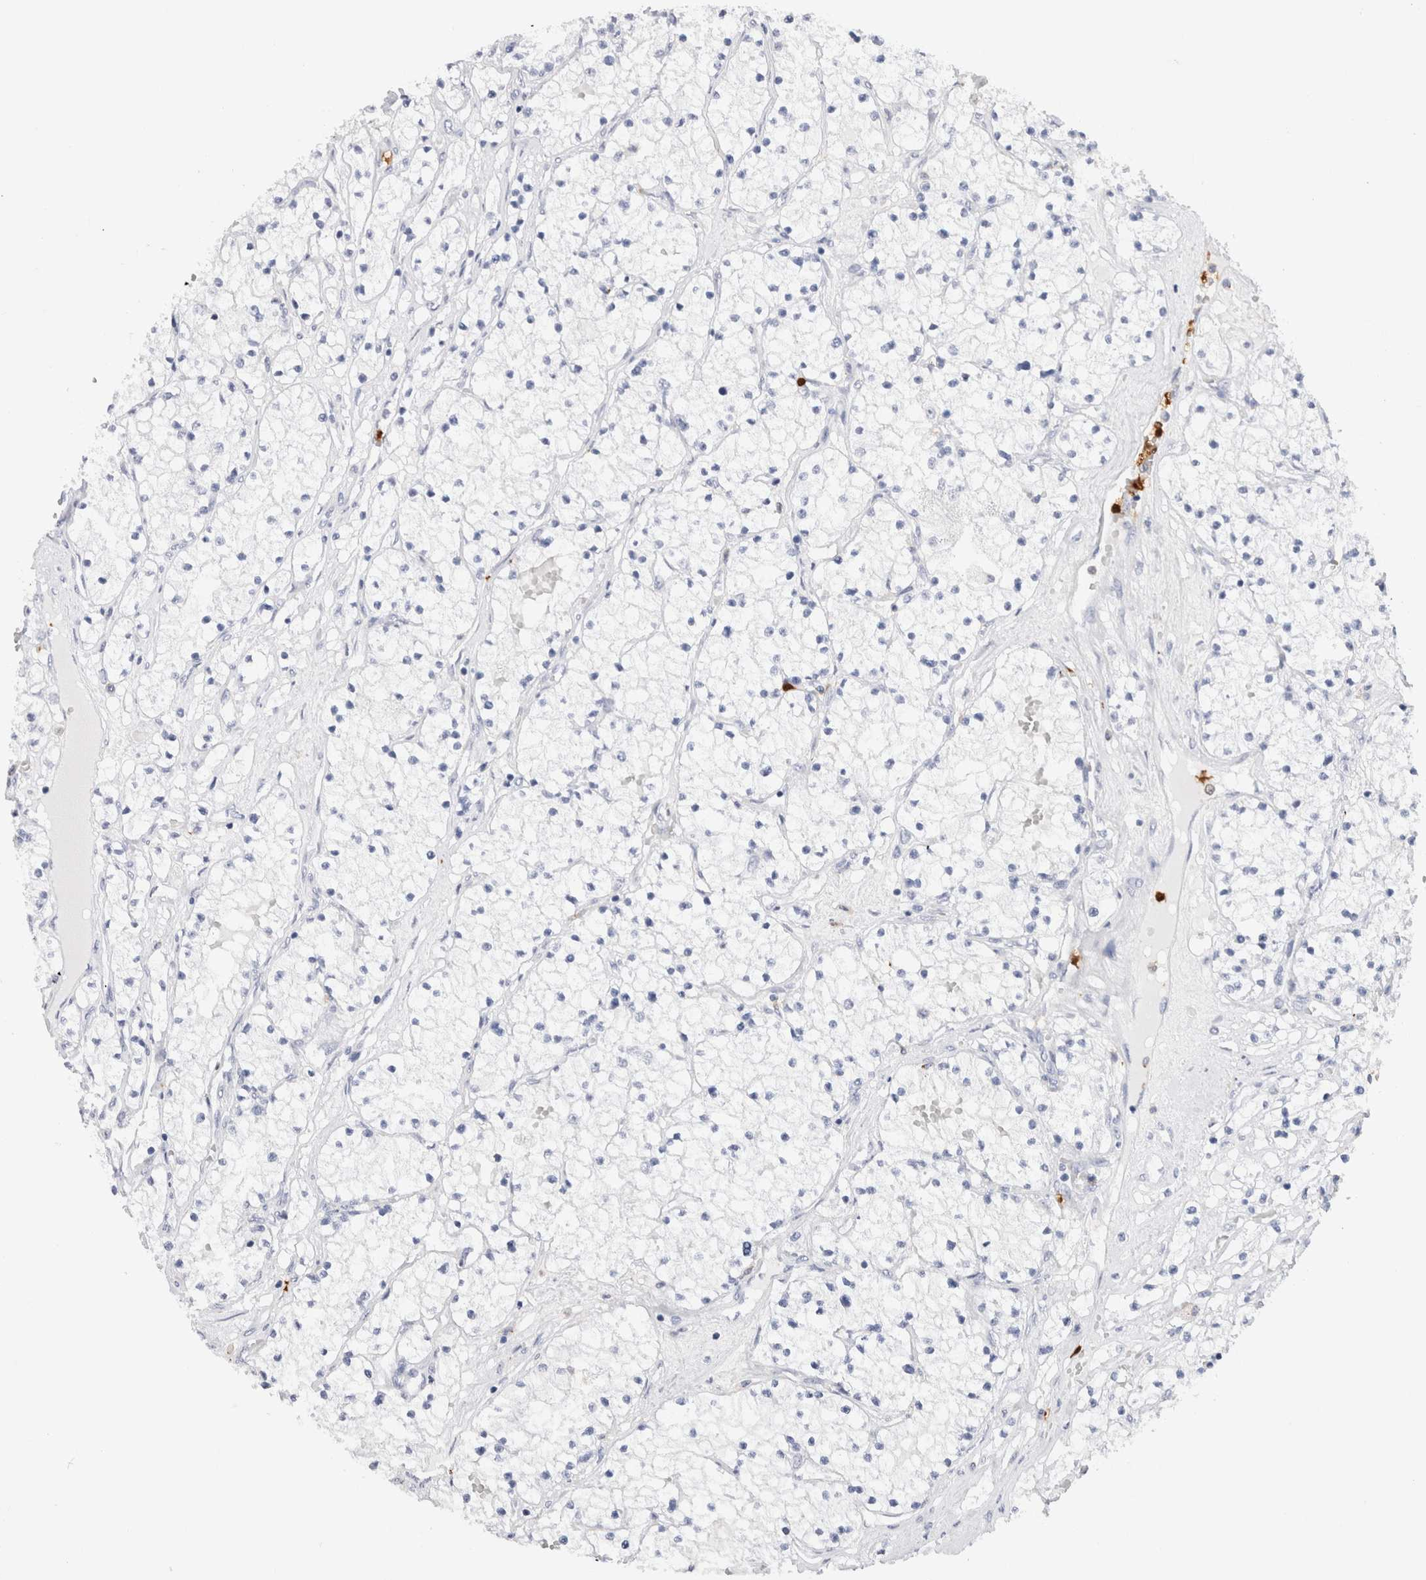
{"staining": {"intensity": "negative", "quantity": "none", "location": "none"}, "tissue": "renal cancer", "cell_type": "Tumor cells", "image_type": "cancer", "snomed": [{"axis": "morphology", "description": "Normal tissue, NOS"}, {"axis": "morphology", "description": "Adenocarcinoma, NOS"}, {"axis": "topography", "description": "Kidney"}], "caption": "DAB immunohistochemical staining of human renal cancer (adenocarcinoma) exhibits no significant expression in tumor cells.", "gene": "SLC10A5", "patient": {"sex": "male", "age": 68}}